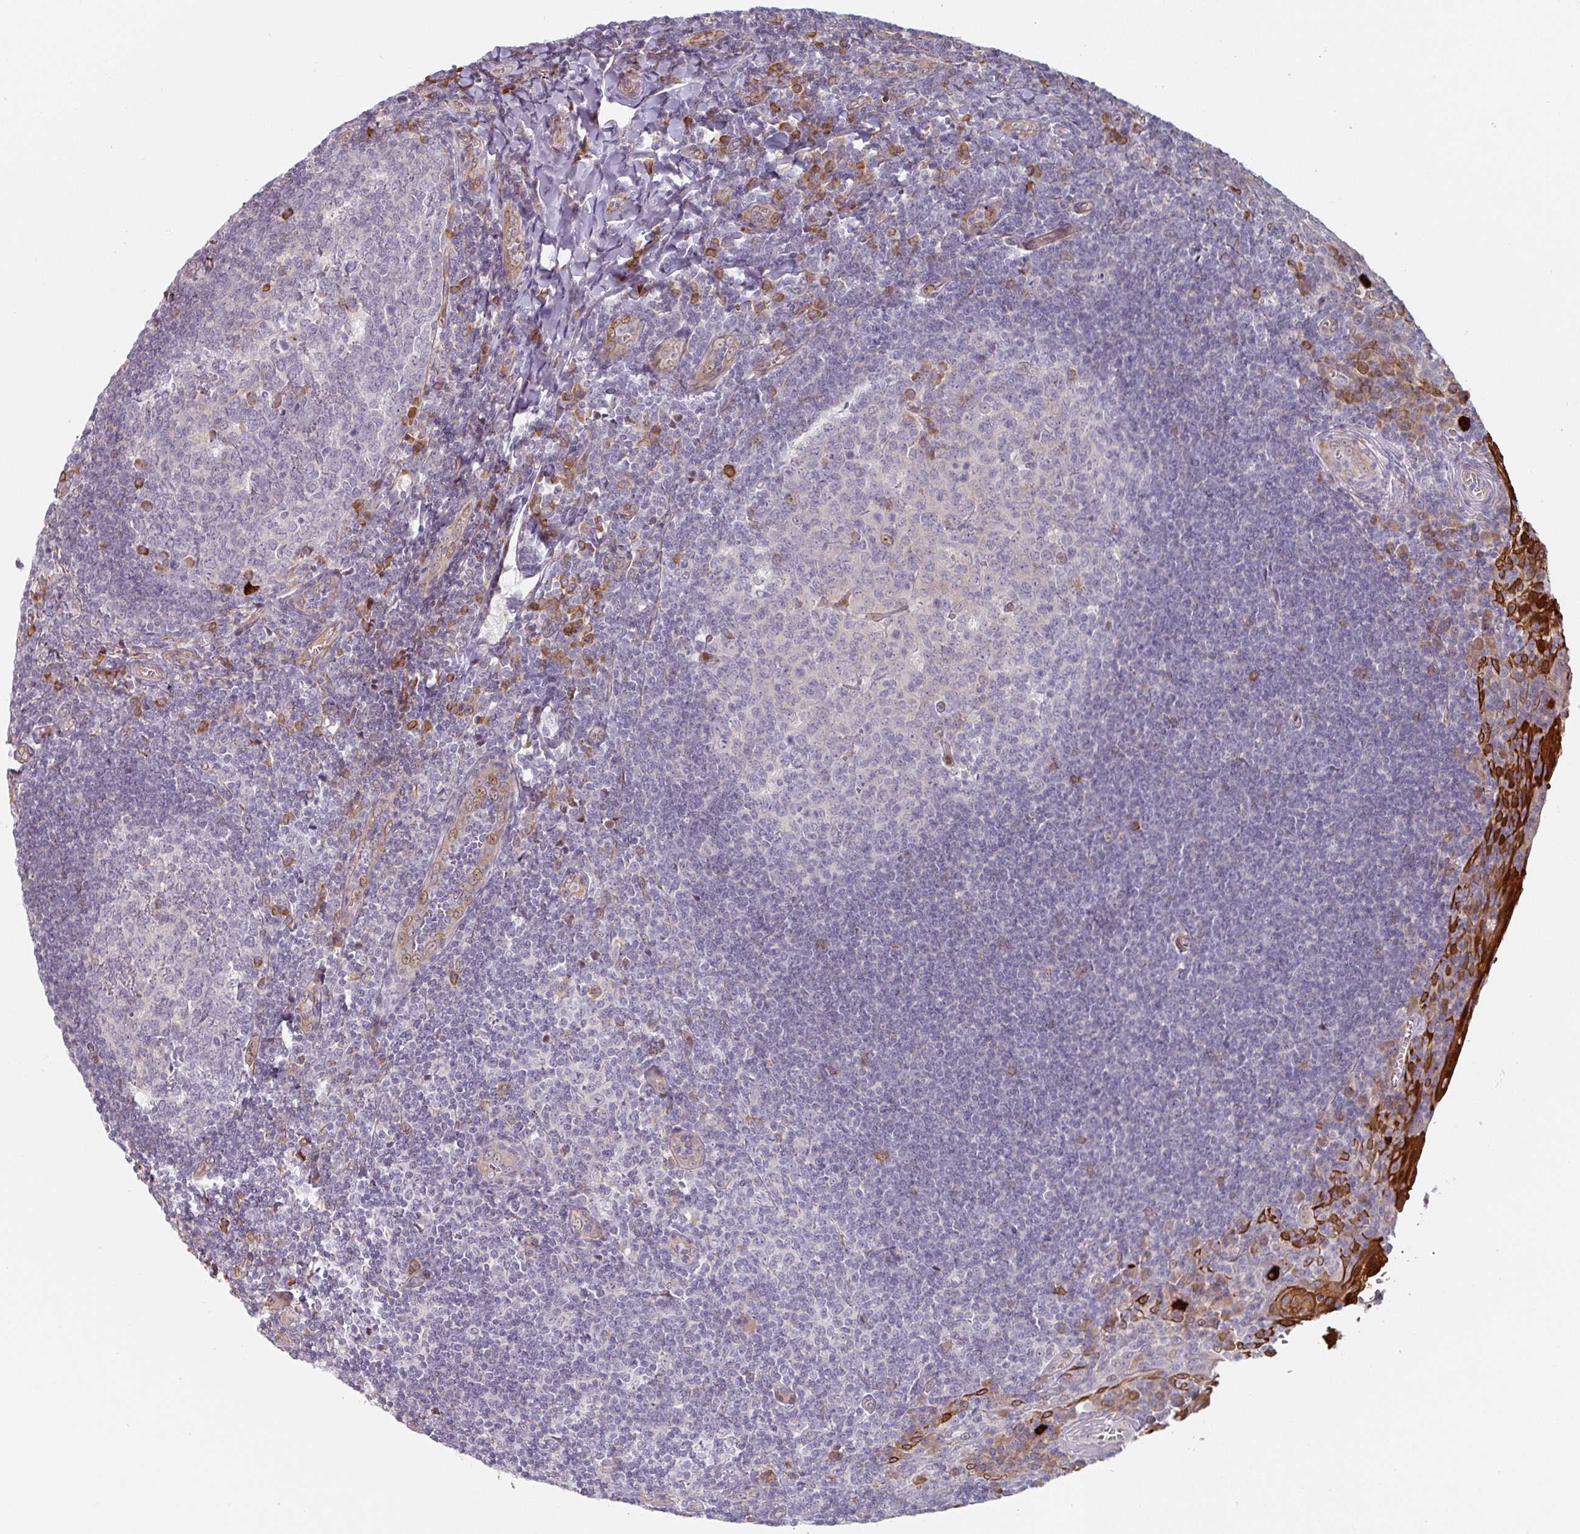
{"staining": {"intensity": "negative", "quantity": "none", "location": "none"}, "tissue": "tonsil", "cell_type": "Germinal center cells", "image_type": "normal", "snomed": [{"axis": "morphology", "description": "Normal tissue, NOS"}, {"axis": "topography", "description": "Tonsil"}], "caption": "This is a photomicrograph of IHC staining of unremarkable tonsil, which shows no positivity in germinal center cells. The staining is performed using DAB brown chromogen with nuclei counter-stained in using hematoxylin.", "gene": "CEP78", "patient": {"sex": "male", "age": 27}}